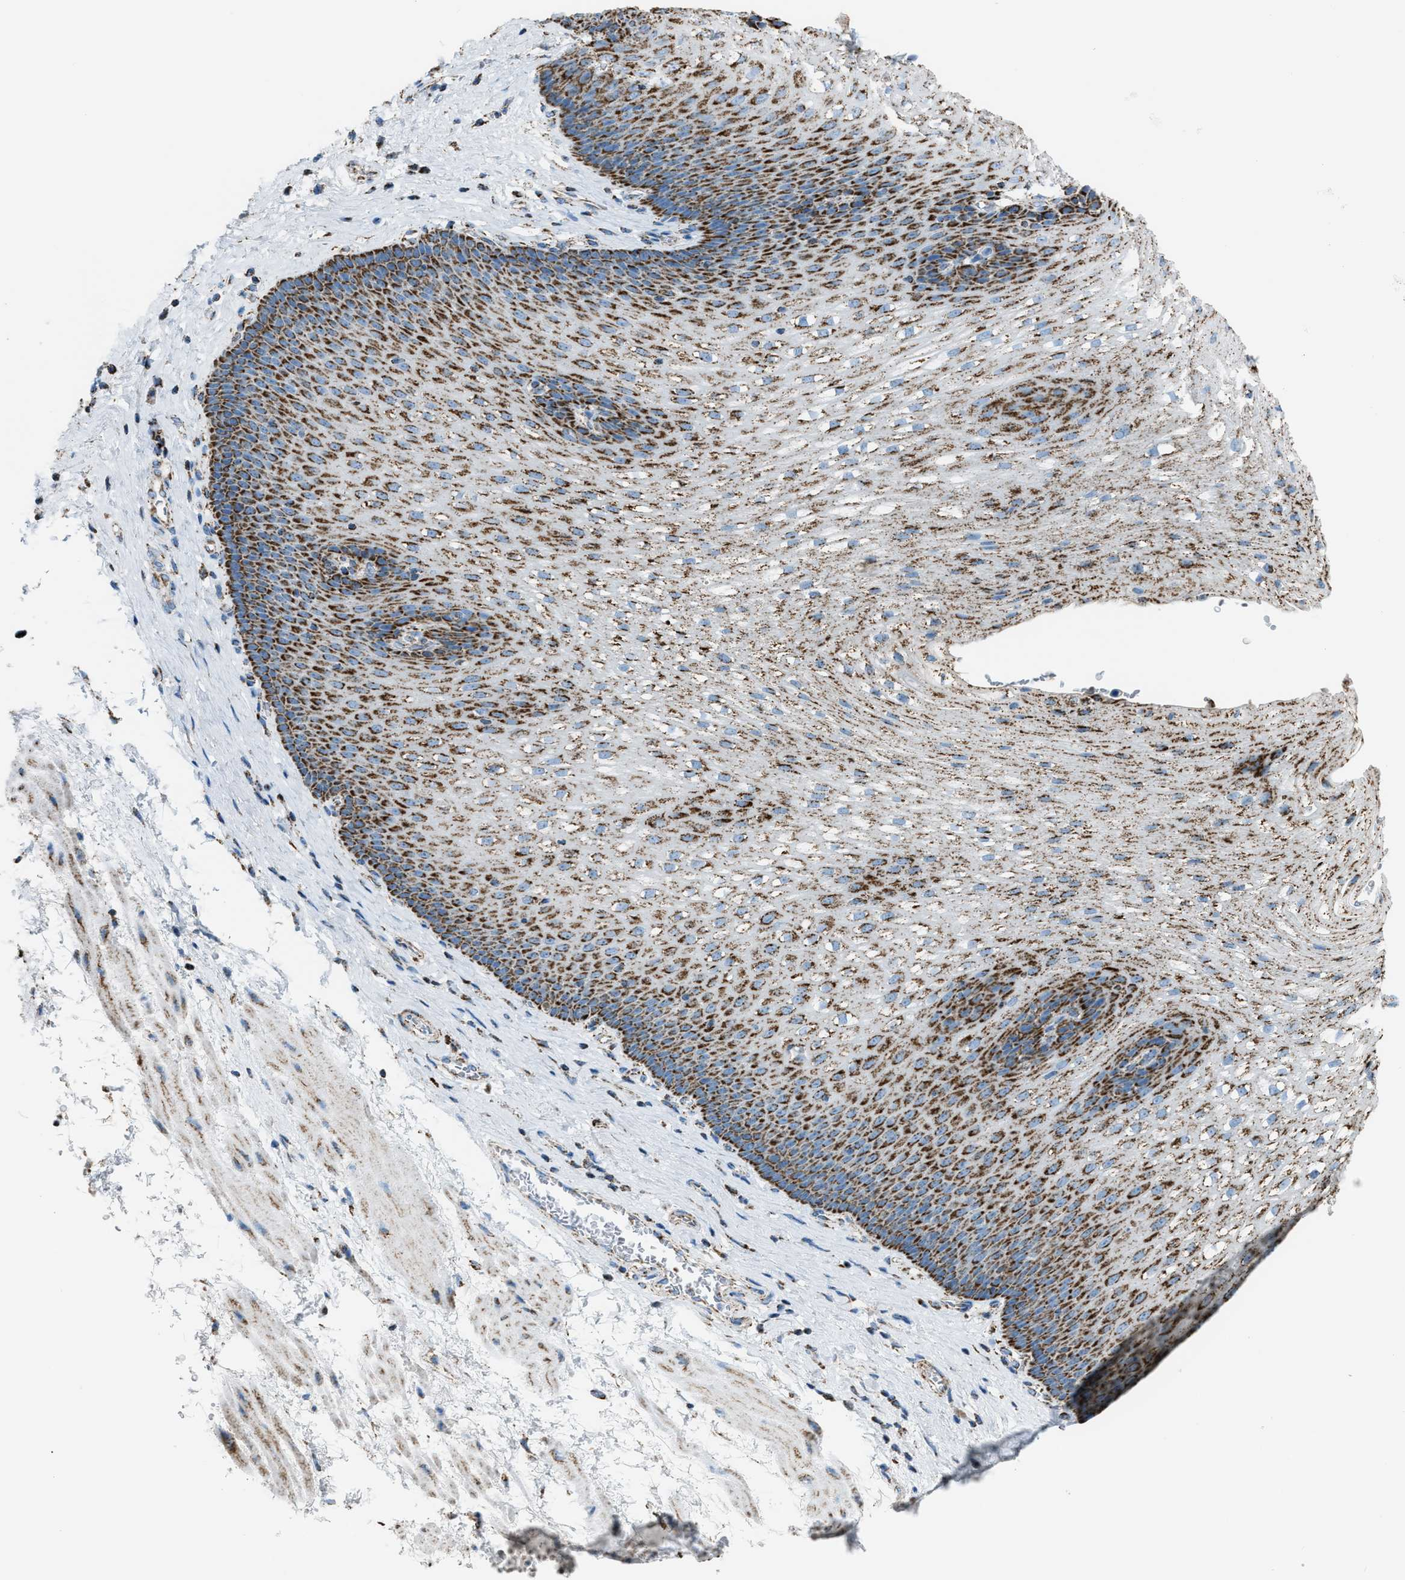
{"staining": {"intensity": "moderate", "quantity": ">75%", "location": "cytoplasmic/membranous"}, "tissue": "esophagus", "cell_type": "Squamous epithelial cells", "image_type": "normal", "snomed": [{"axis": "morphology", "description": "Normal tissue, NOS"}, {"axis": "topography", "description": "Esophagus"}], "caption": "Esophagus was stained to show a protein in brown. There is medium levels of moderate cytoplasmic/membranous positivity in approximately >75% of squamous epithelial cells. (DAB (3,3'-diaminobenzidine) = brown stain, brightfield microscopy at high magnification).", "gene": "MDH2", "patient": {"sex": "male", "age": 48}}